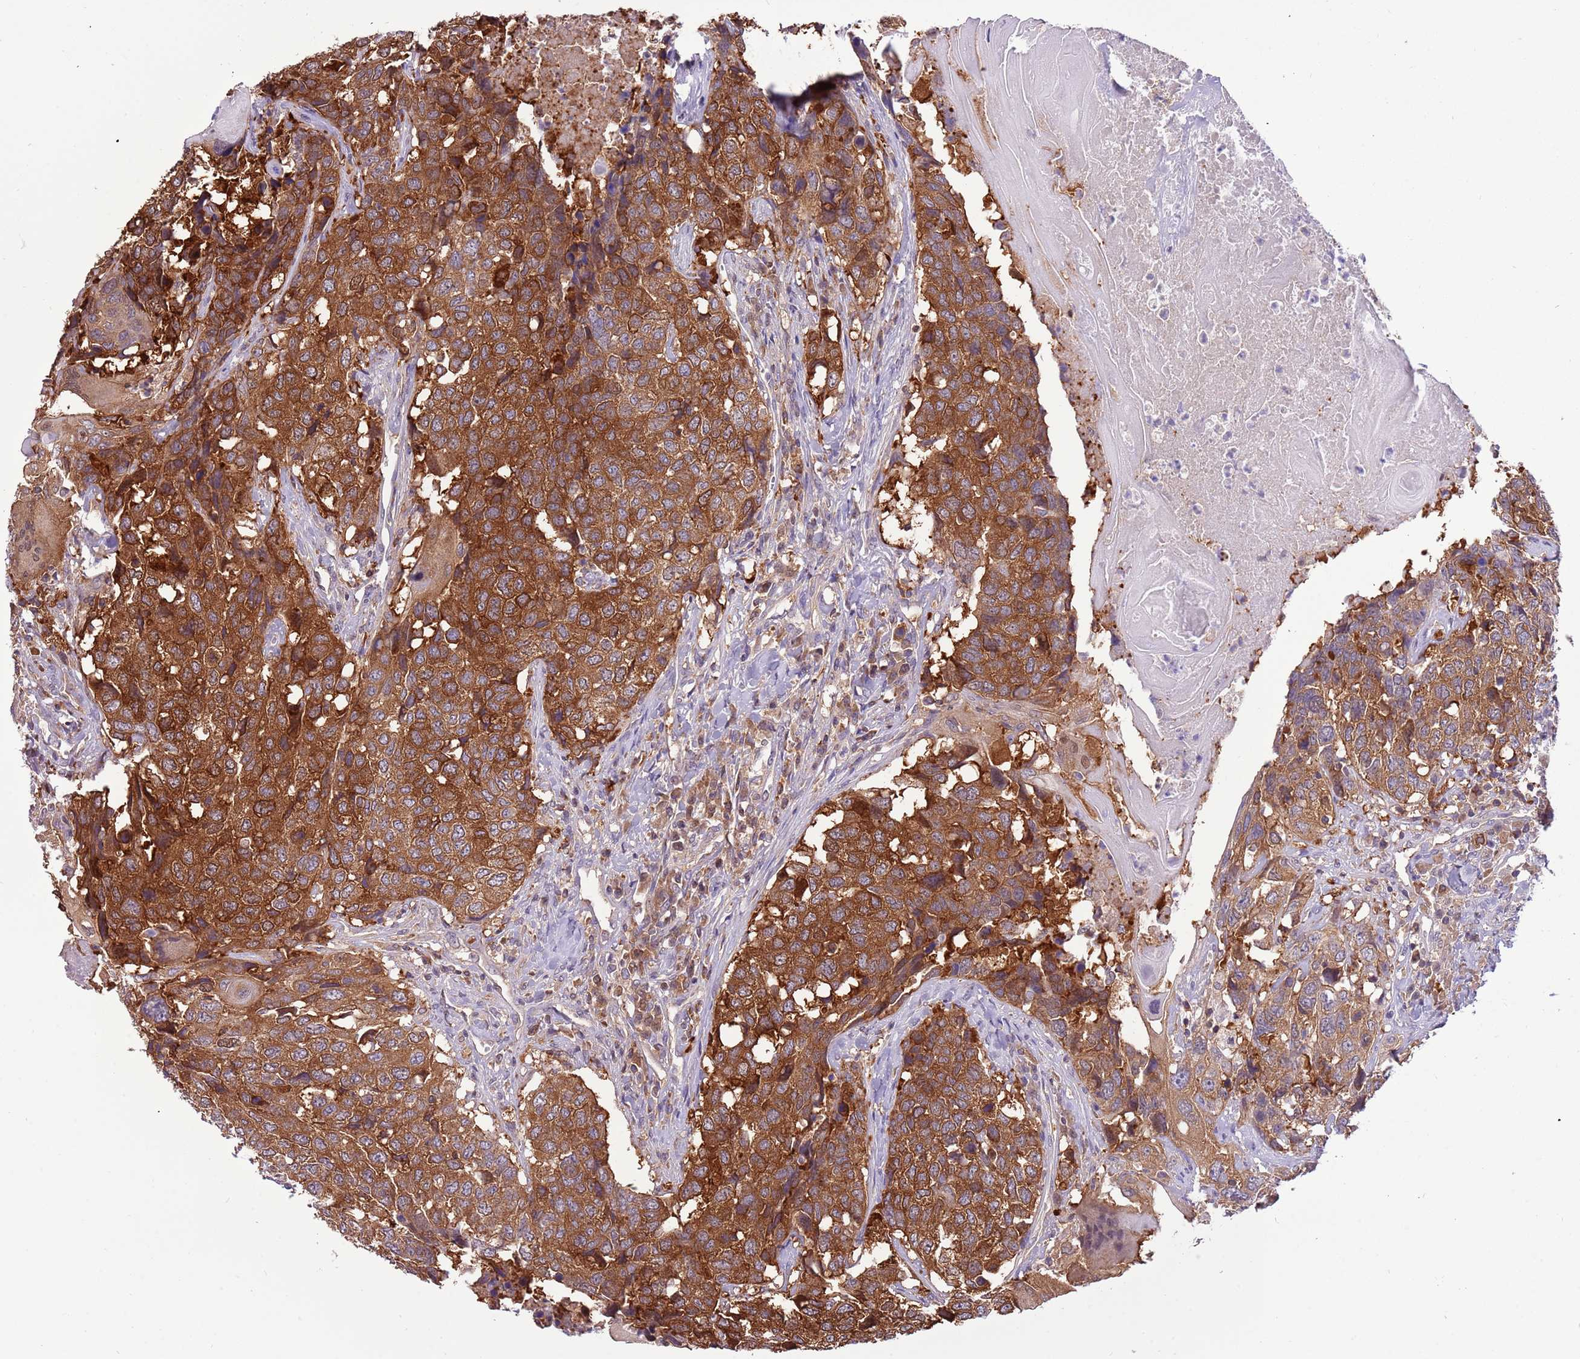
{"staining": {"intensity": "strong", "quantity": ">75%", "location": "cytoplasmic/membranous"}, "tissue": "head and neck cancer", "cell_type": "Tumor cells", "image_type": "cancer", "snomed": [{"axis": "morphology", "description": "Squamous cell carcinoma, NOS"}, {"axis": "topography", "description": "Head-Neck"}], "caption": "Immunohistochemistry (IHC) micrograph of head and neck cancer stained for a protein (brown), which displays high levels of strong cytoplasmic/membranous expression in approximately >75% of tumor cells.", "gene": "STIP1", "patient": {"sex": "male", "age": 66}}